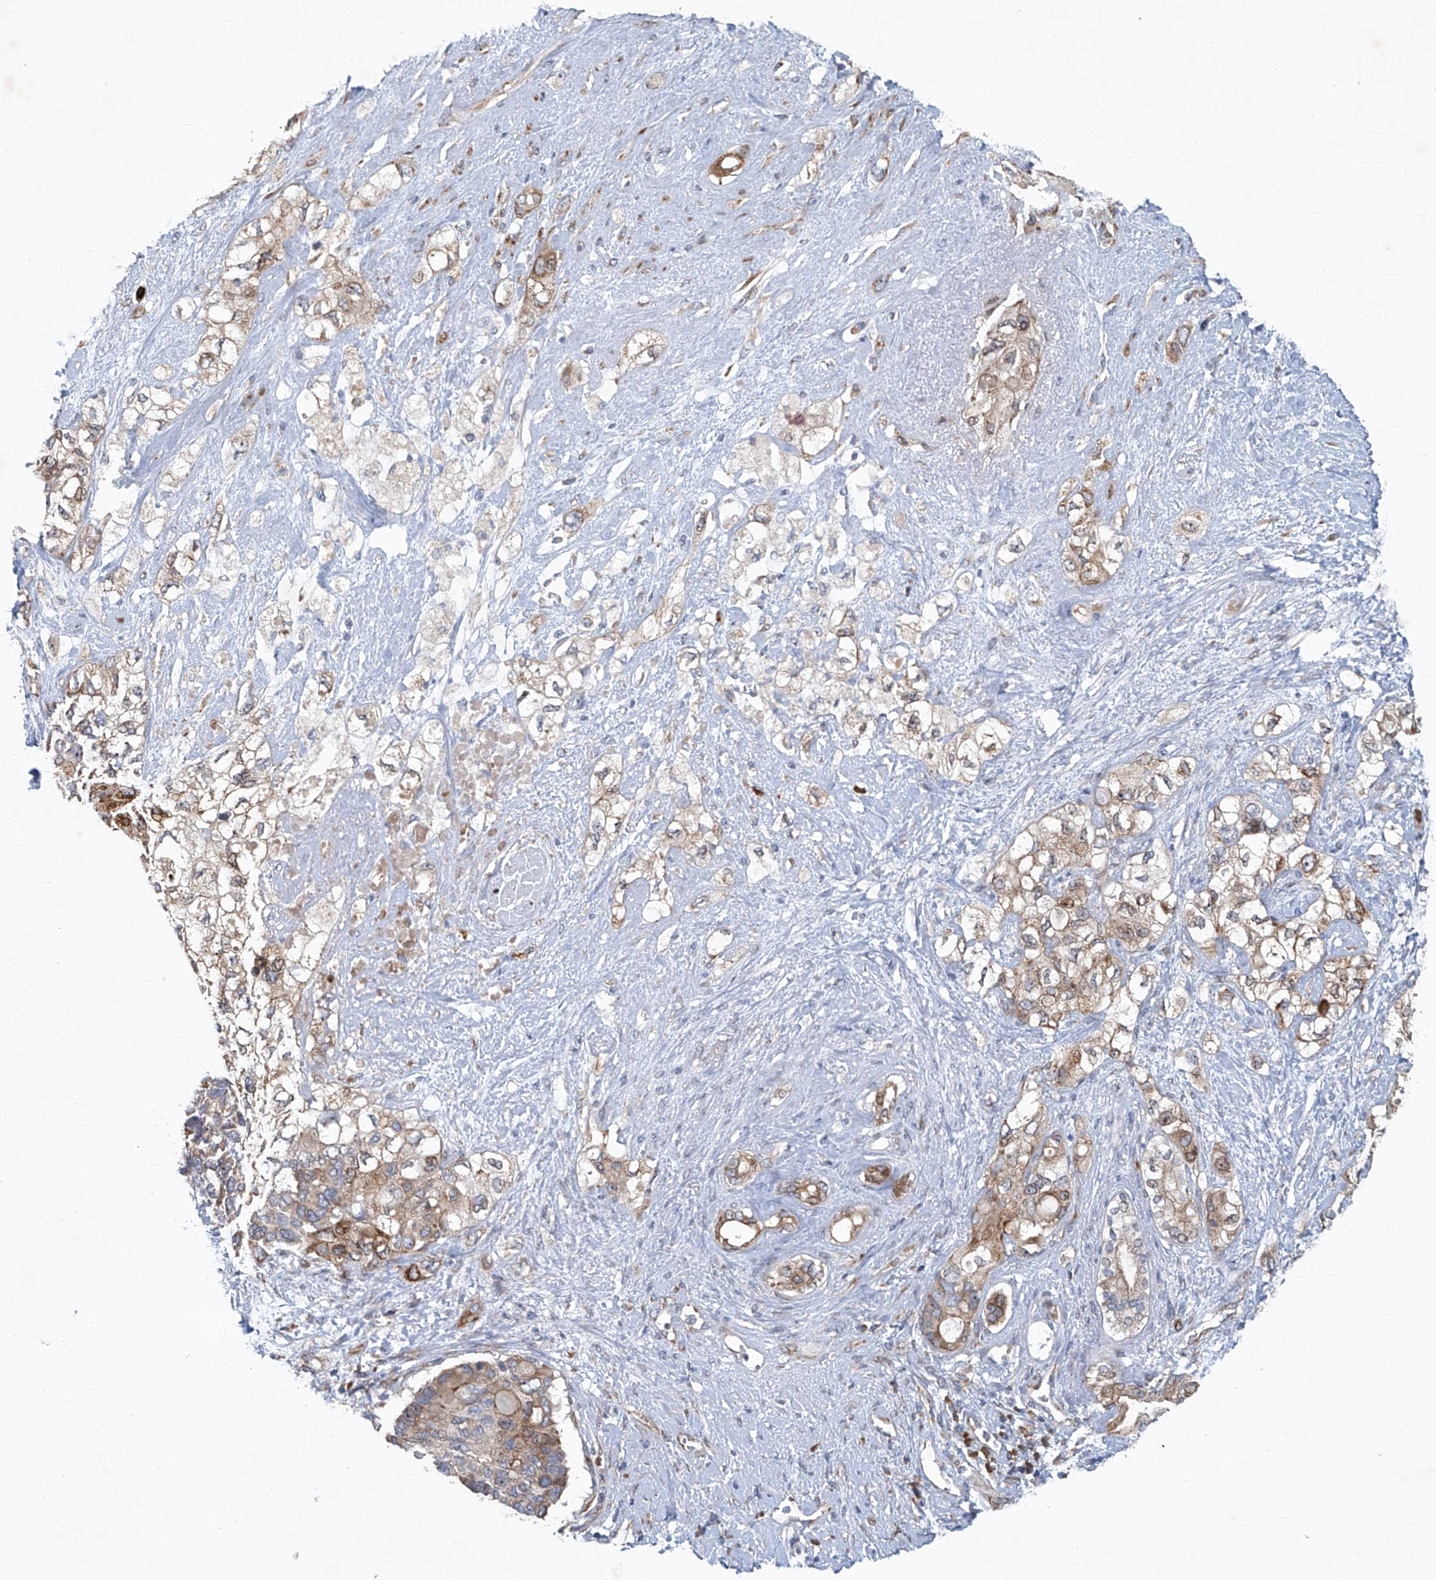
{"staining": {"intensity": "moderate", "quantity": "25%-75%", "location": "cytoplasmic/membranous"}, "tissue": "pancreatic cancer", "cell_type": "Tumor cells", "image_type": "cancer", "snomed": [{"axis": "morphology", "description": "Adenocarcinoma, NOS"}, {"axis": "topography", "description": "Pancreas"}], "caption": "DAB immunohistochemical staining of pancreatic cancer displays moderate cytoplasmic/membranous protein expression in approximately 25%-75% of tumor cells. The staining was performed using DAB to visualize the protein expression in brown, while the nuclei were stained in blue with hematoxylin (Magnification: 20x).", "gene": "GPR132", "patient": {"sex": "female", "age": 56}}